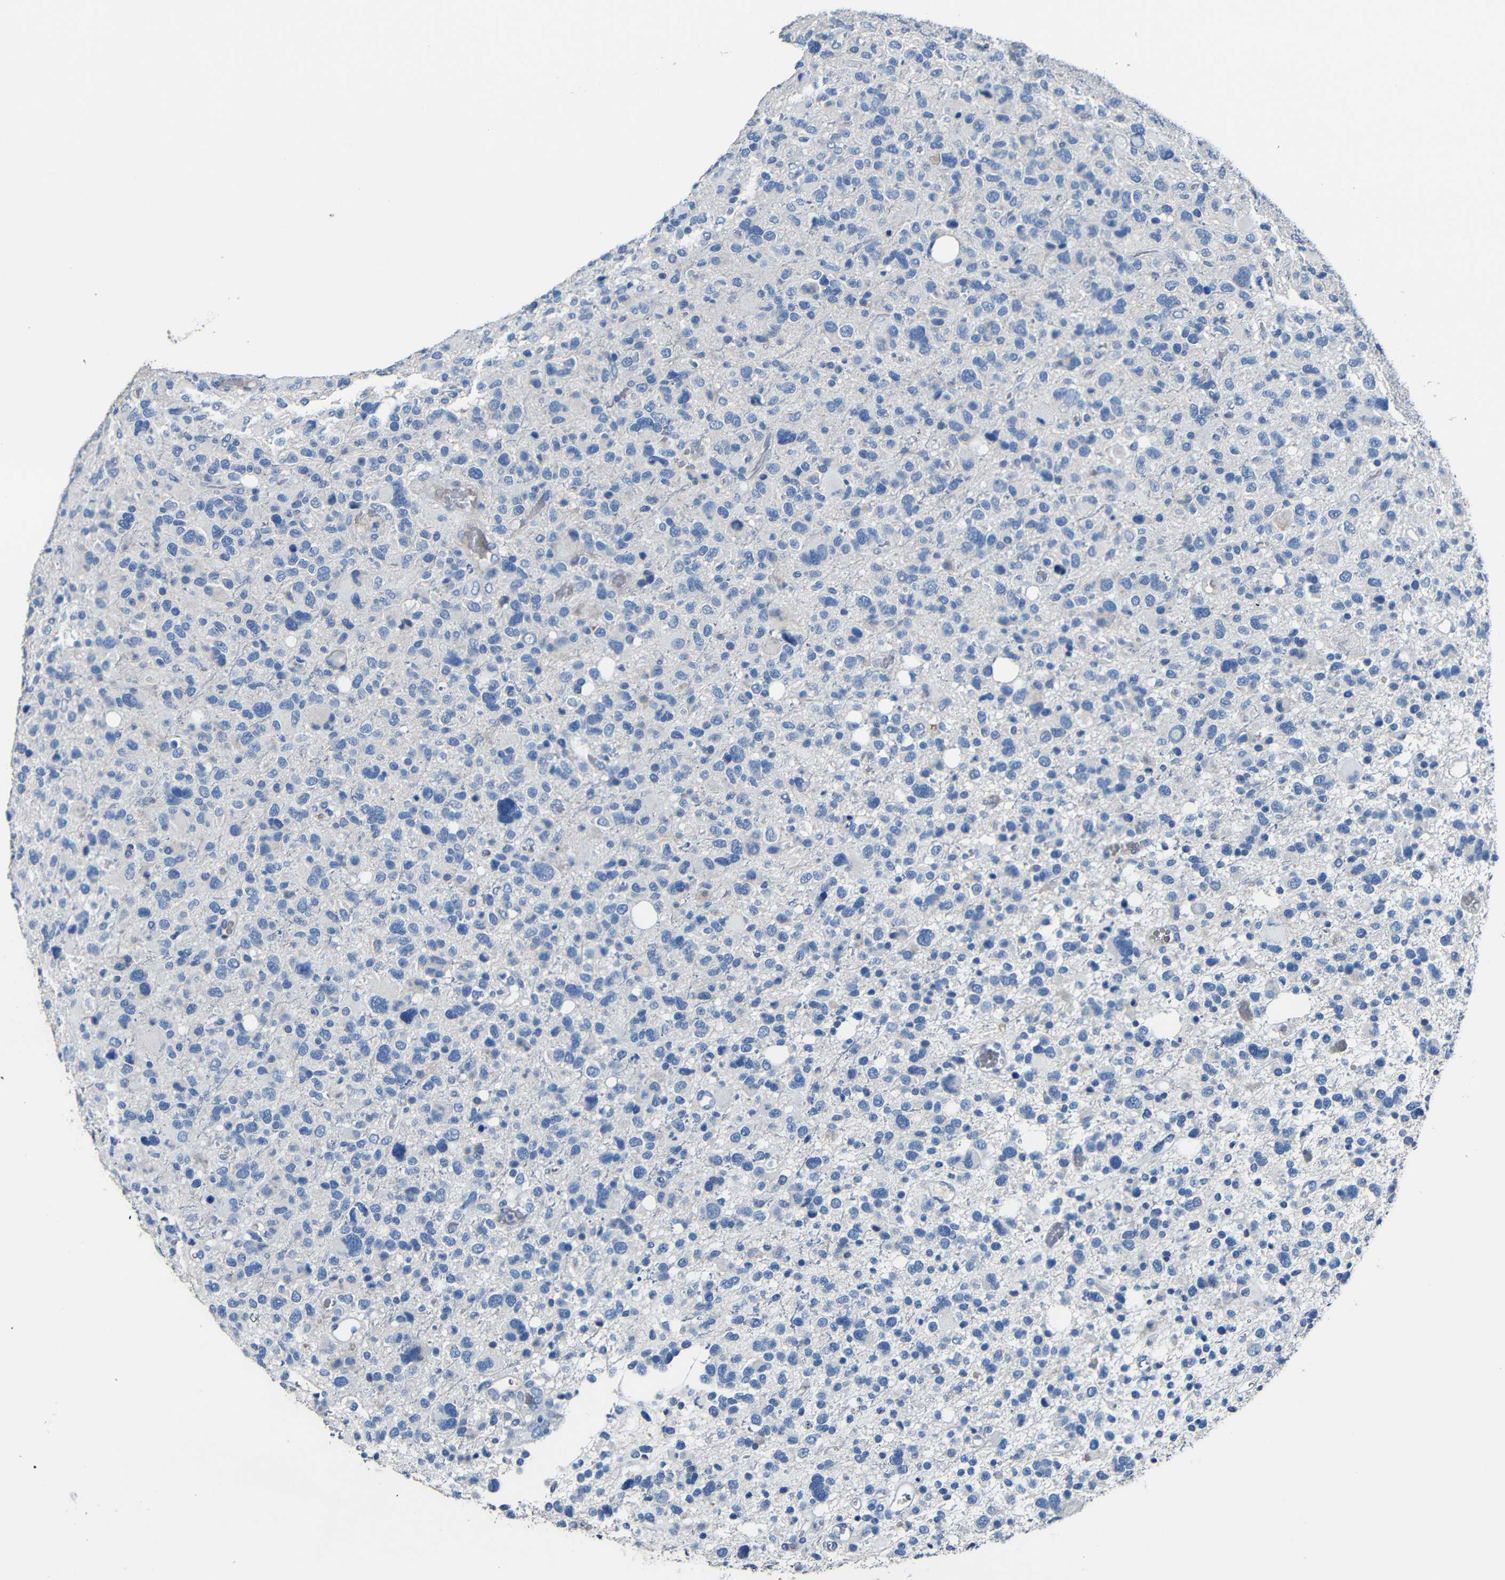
{"staining": {"intensity": "negative", "quantity": "none", "location": "none"}, "tissue": "glioma", "cell_type": "Tumor cells", "image_type": "cancer", "snomed": [{"axis": "morphology", "description": "Glioma, malignant, High grade"}, {"axis": "topography", "description": "Brain"}], "caption": "Protein analysis of malignant glioma (high-grade) shows no significant expression in tumor cells.", "gene": "ACKR2", "patient": {"sex": "male", "age": 48}}